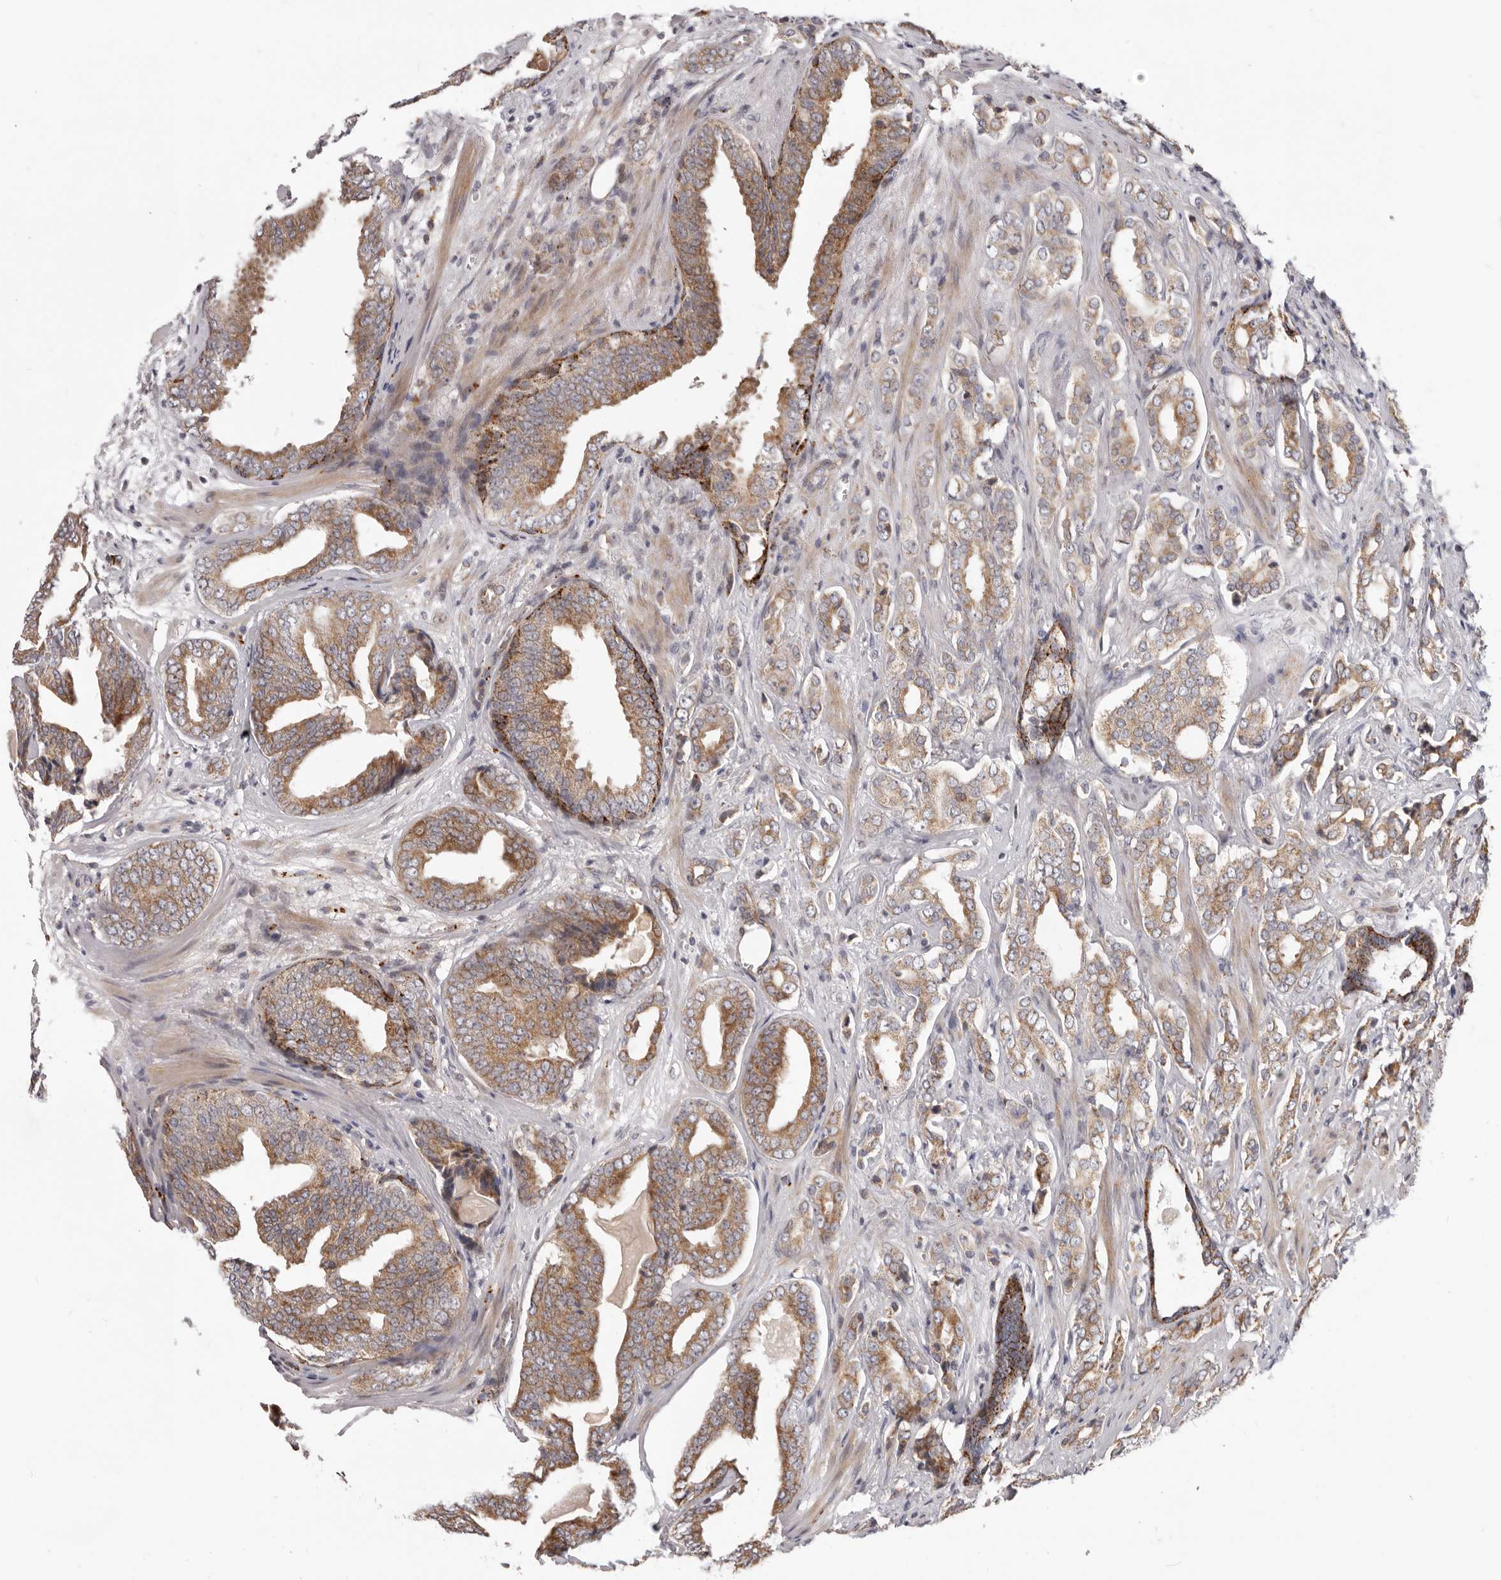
{"staining": {"intensity": "moderate", "quantity": ">75%", "location": "cytoplasmic/membranous"}, "tissue": "prostate cancer", "cell_type": "Tumor cells", "image_type": "cancer", "snomed": [{"axis": "morphology", "description": "Adenocarcinoma, Medium grade"}, {"axis": "topography", "description": "Prostate"}], "caption": "Brown immunohistochemical staining in prostate adenocarcinoma (medium-grade) reveals moderate cytoplasmic/membranous expression in about >75% of tumor cells.", "gene": "TOR3A", "patient": {"sex": "male", "age": 79}}